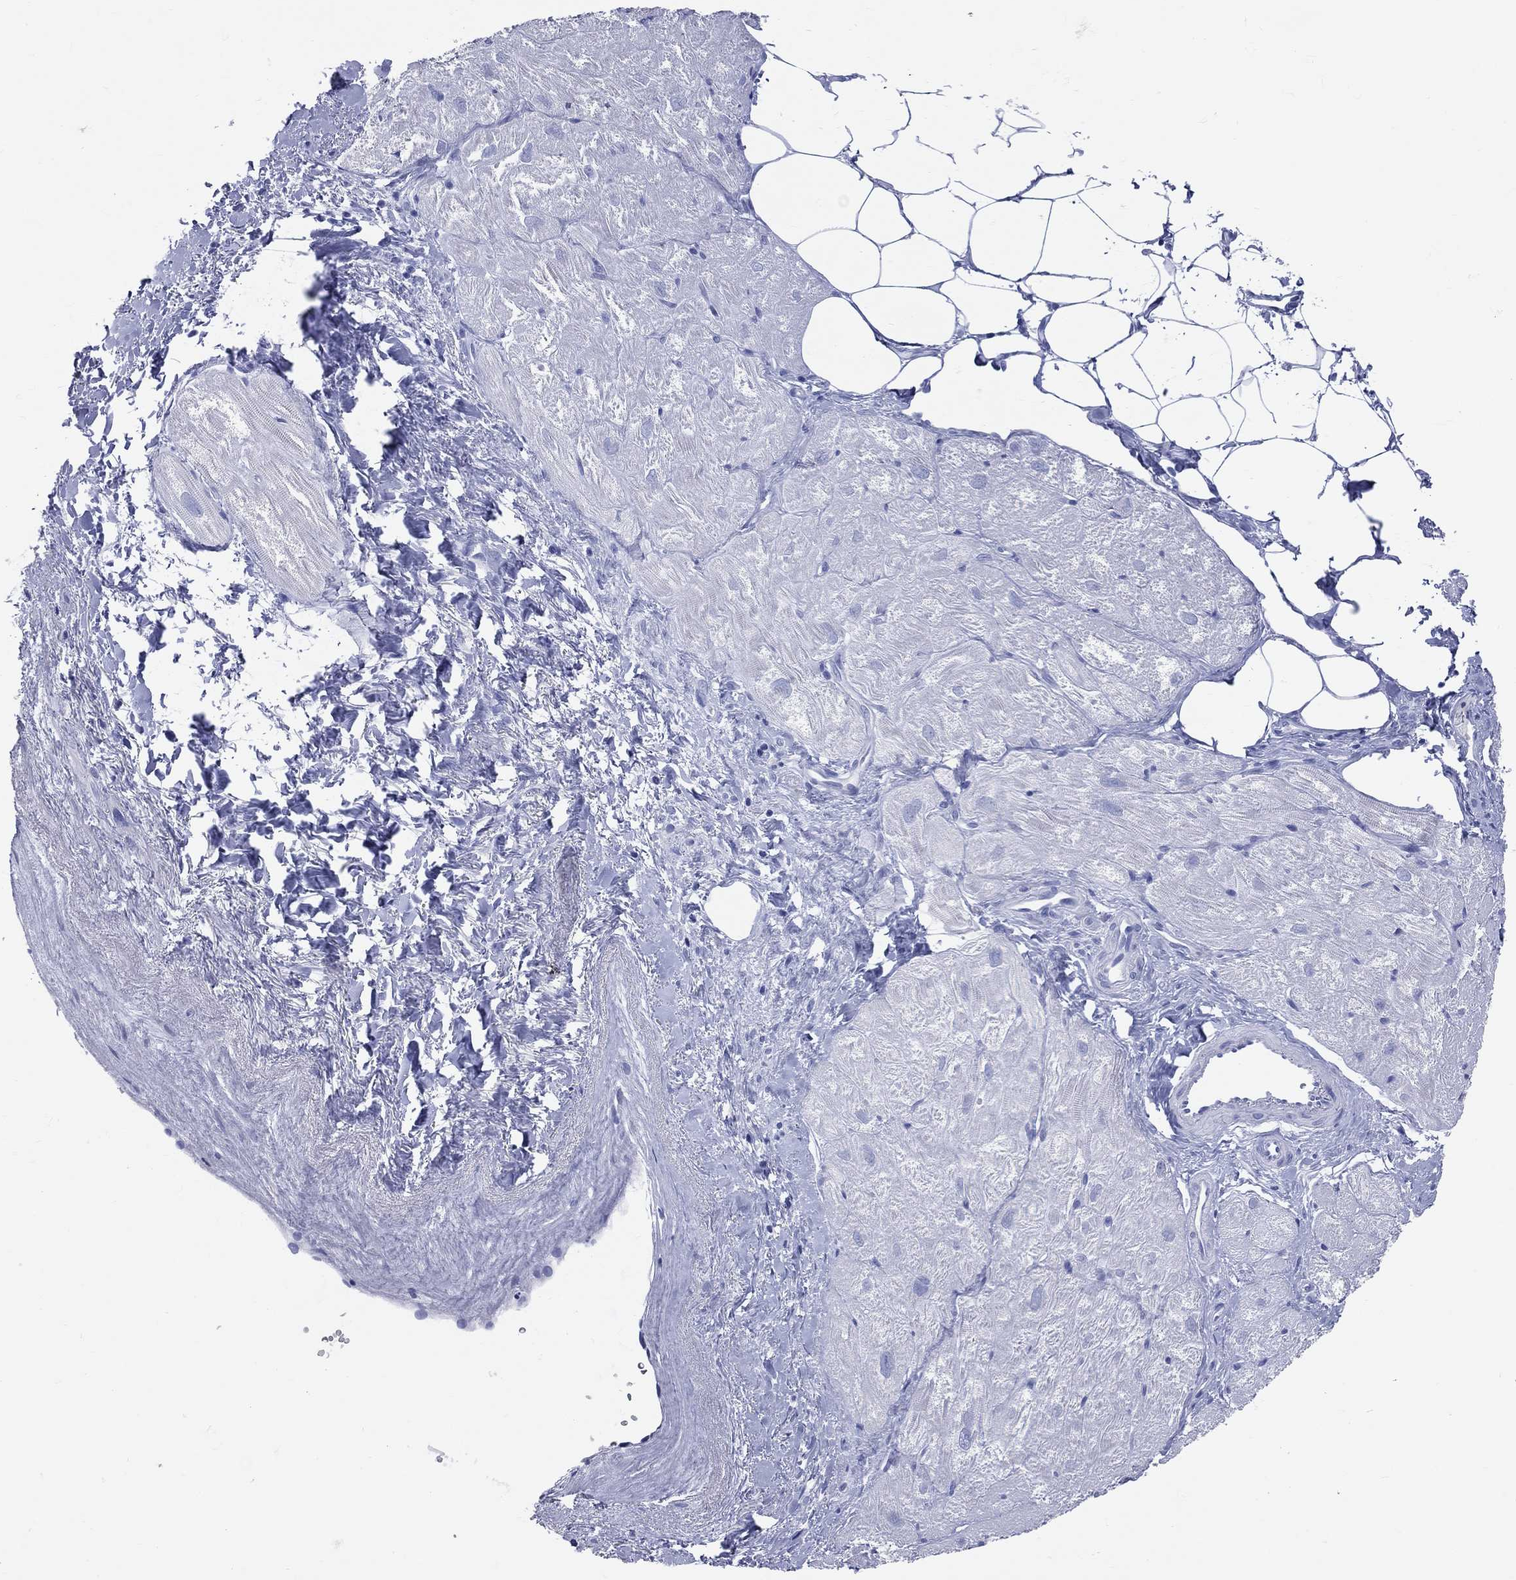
{"staining": {"intensity": "negative", "quantity": "none", "location": "none"}, "tissue": "heart muscle", "cell_type": "Cardiomyocytes", "image_type": "normal", "snomed": [{"axis": "morphology", "description": "Normal tissue, NOS"}, {"axis": "topography", "description": "Heart"}], "caption": "Unremarkable heart muscle was stained to show a protein in brown. There is no significant expression in cardiomyocytes. (IHC, brightfield microscopy, high magnification).", "gene": "CYLC1", "patient": {"sex": "male", "age": 62}}